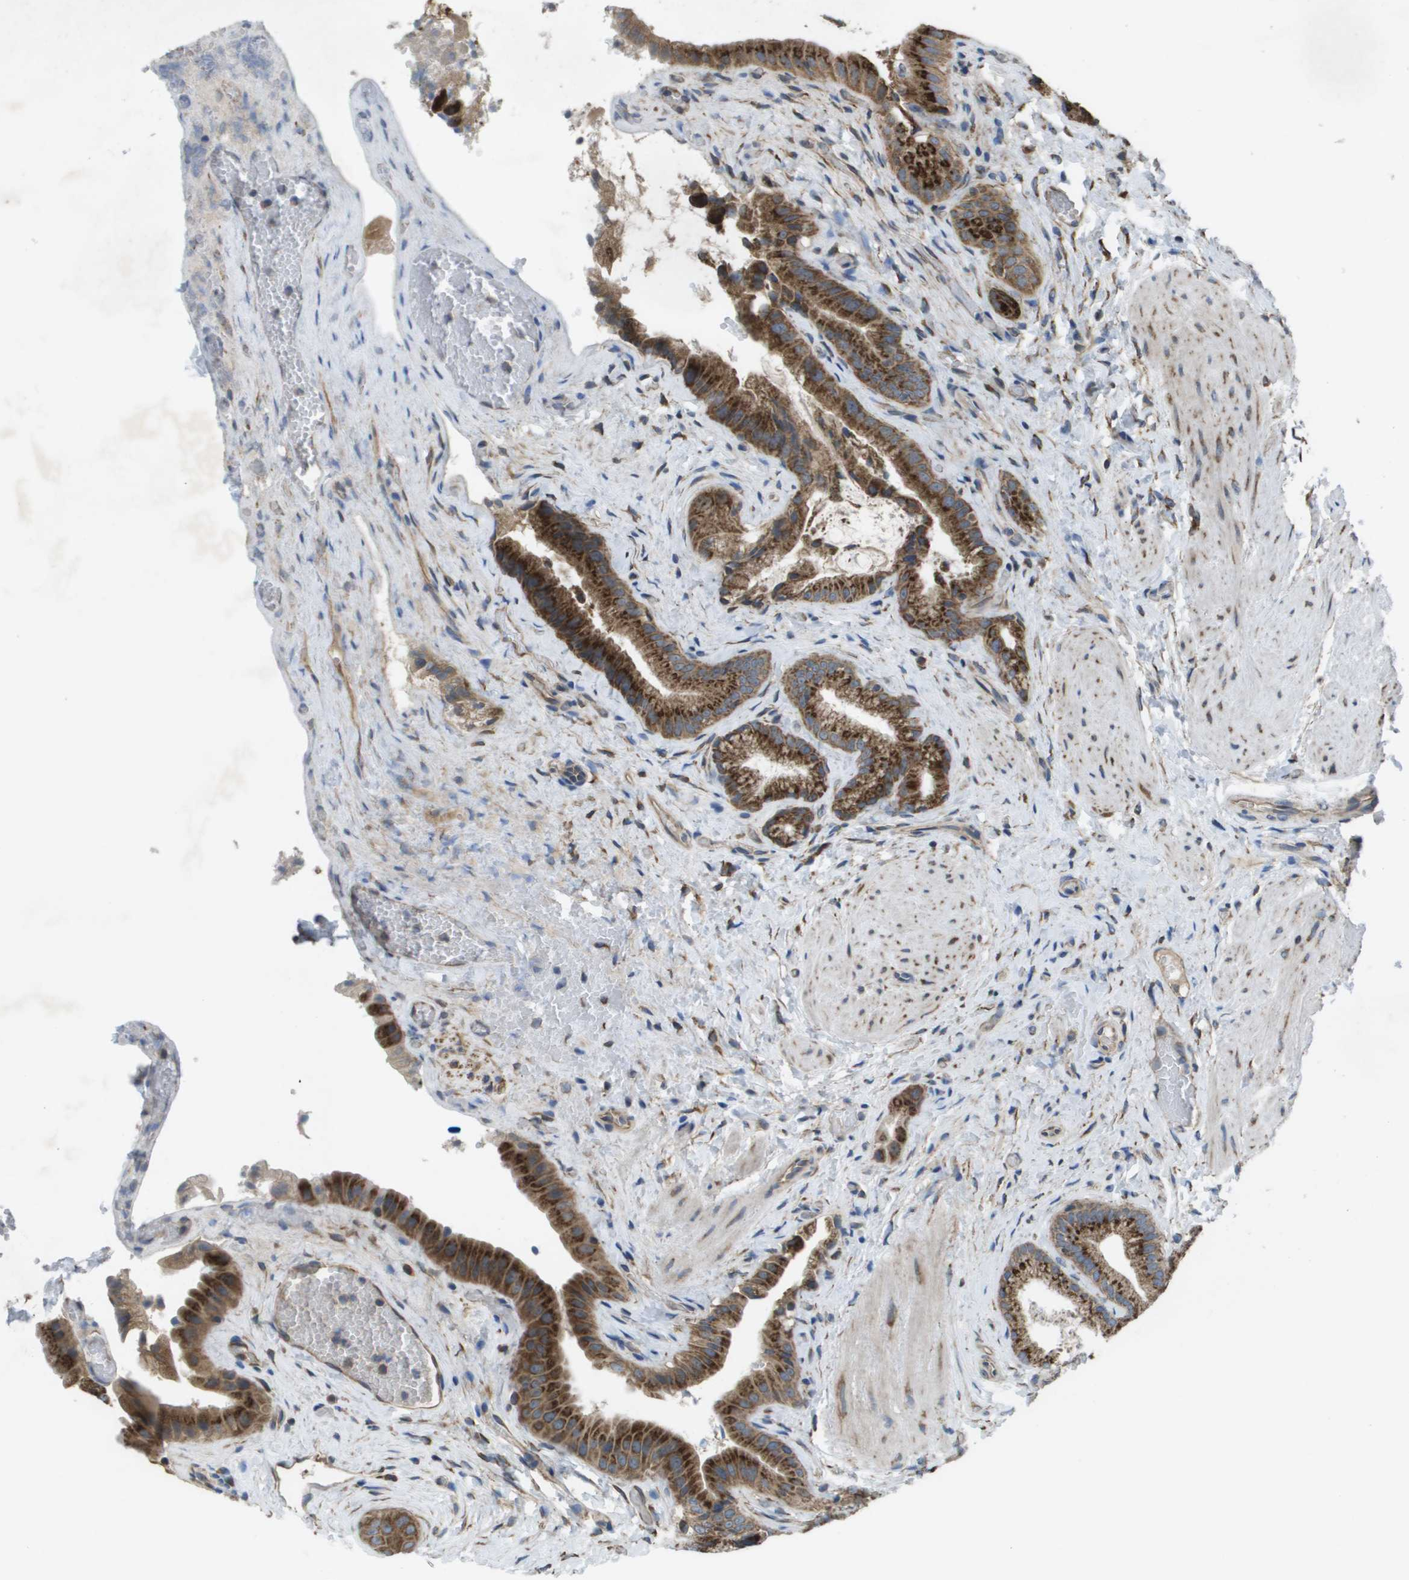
{"staining": {"intensity": "strong", "quantity": ">75%", "location": "cytoplasmic/membranous"}, "tissue": "gallbladder", "cell_type": "Glandular cells", "image_type": "normal", "snomed": [{"axis": "morphology", "description": "Normal tissue, NOS"}, {"axis": "topography", "description": "Gallbladder"}], "caption": "Immunohistochemistry (IHC) staining of unremarkable gallbladder, which exhibits high levels of strong cytoplasmic/membranous positivity in approximately >75% of glandular cells indicating strong cytoplasmic/membranous protein staining. The staining was performed using DAB (brown) for protein detection and nuclei were counterstained in hematoxylin (blue).", "gene": "CLCN2", "patient": {"sex": "male", "age": 49}}